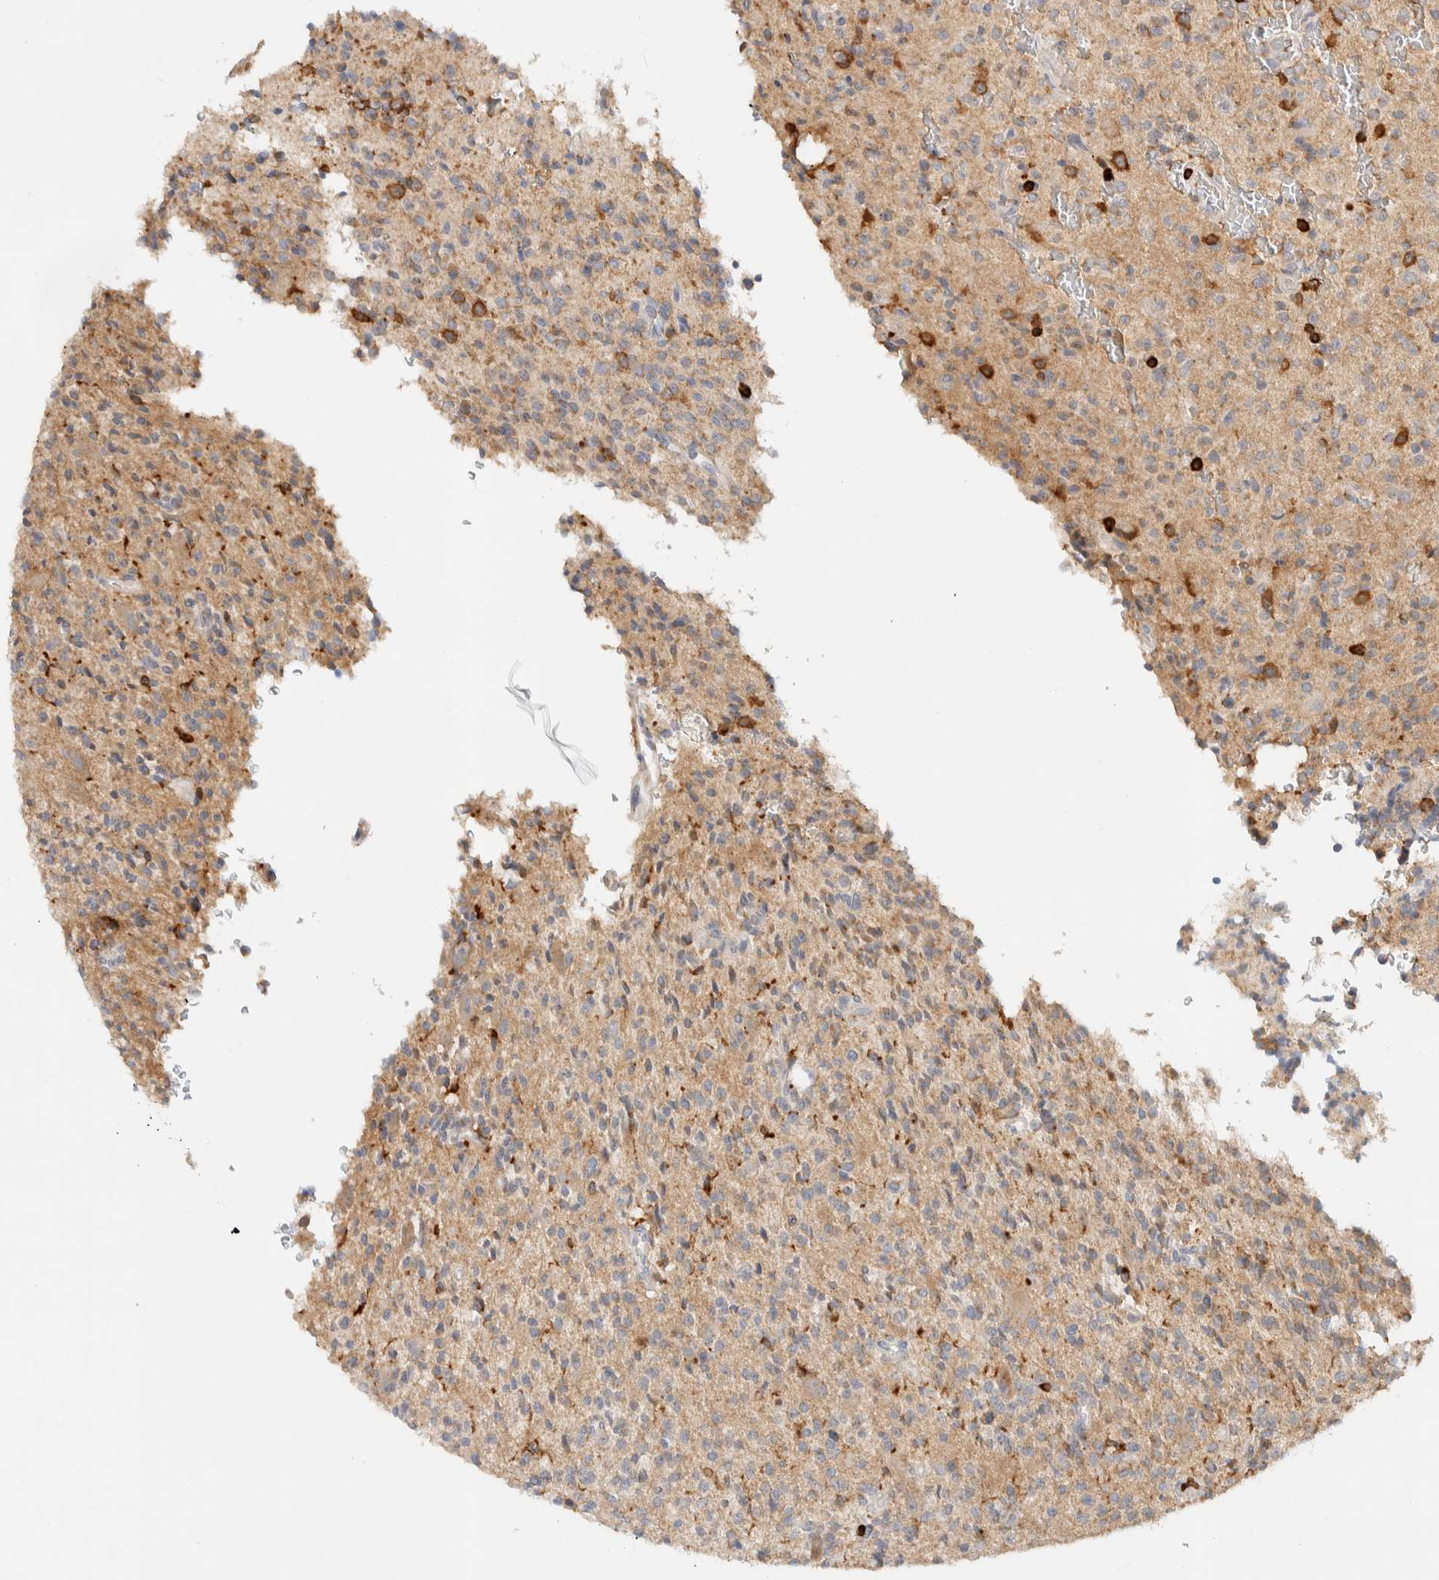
{"staining": {"intensity": "moderate", "quantity": "25%-75%", "location": "cytoplasmic/membranous"}, "tissue": "glioma", "cell_type": "Tumor cells", "image_type": "cancer", "snomed": [{"axis": "morphology", "description": "Glioma, malignant, High grade"}, {"axis": "topography", "description": "Brain"}], "caption": "Immunohistochemical staining of malignant glioma (high-grade) reveals medium levels of moderate cytoplasmic/membranous protein expression in about 25%-75% of tumor cells. The staining was performed using DAB (3,3'-diaminobenzidine), with brown indicating positive protein expression. Nuclei are stained blue with hematoxylin.", "gene": "RUNDC1", "patient": {"sex": "male", "age": 34}}